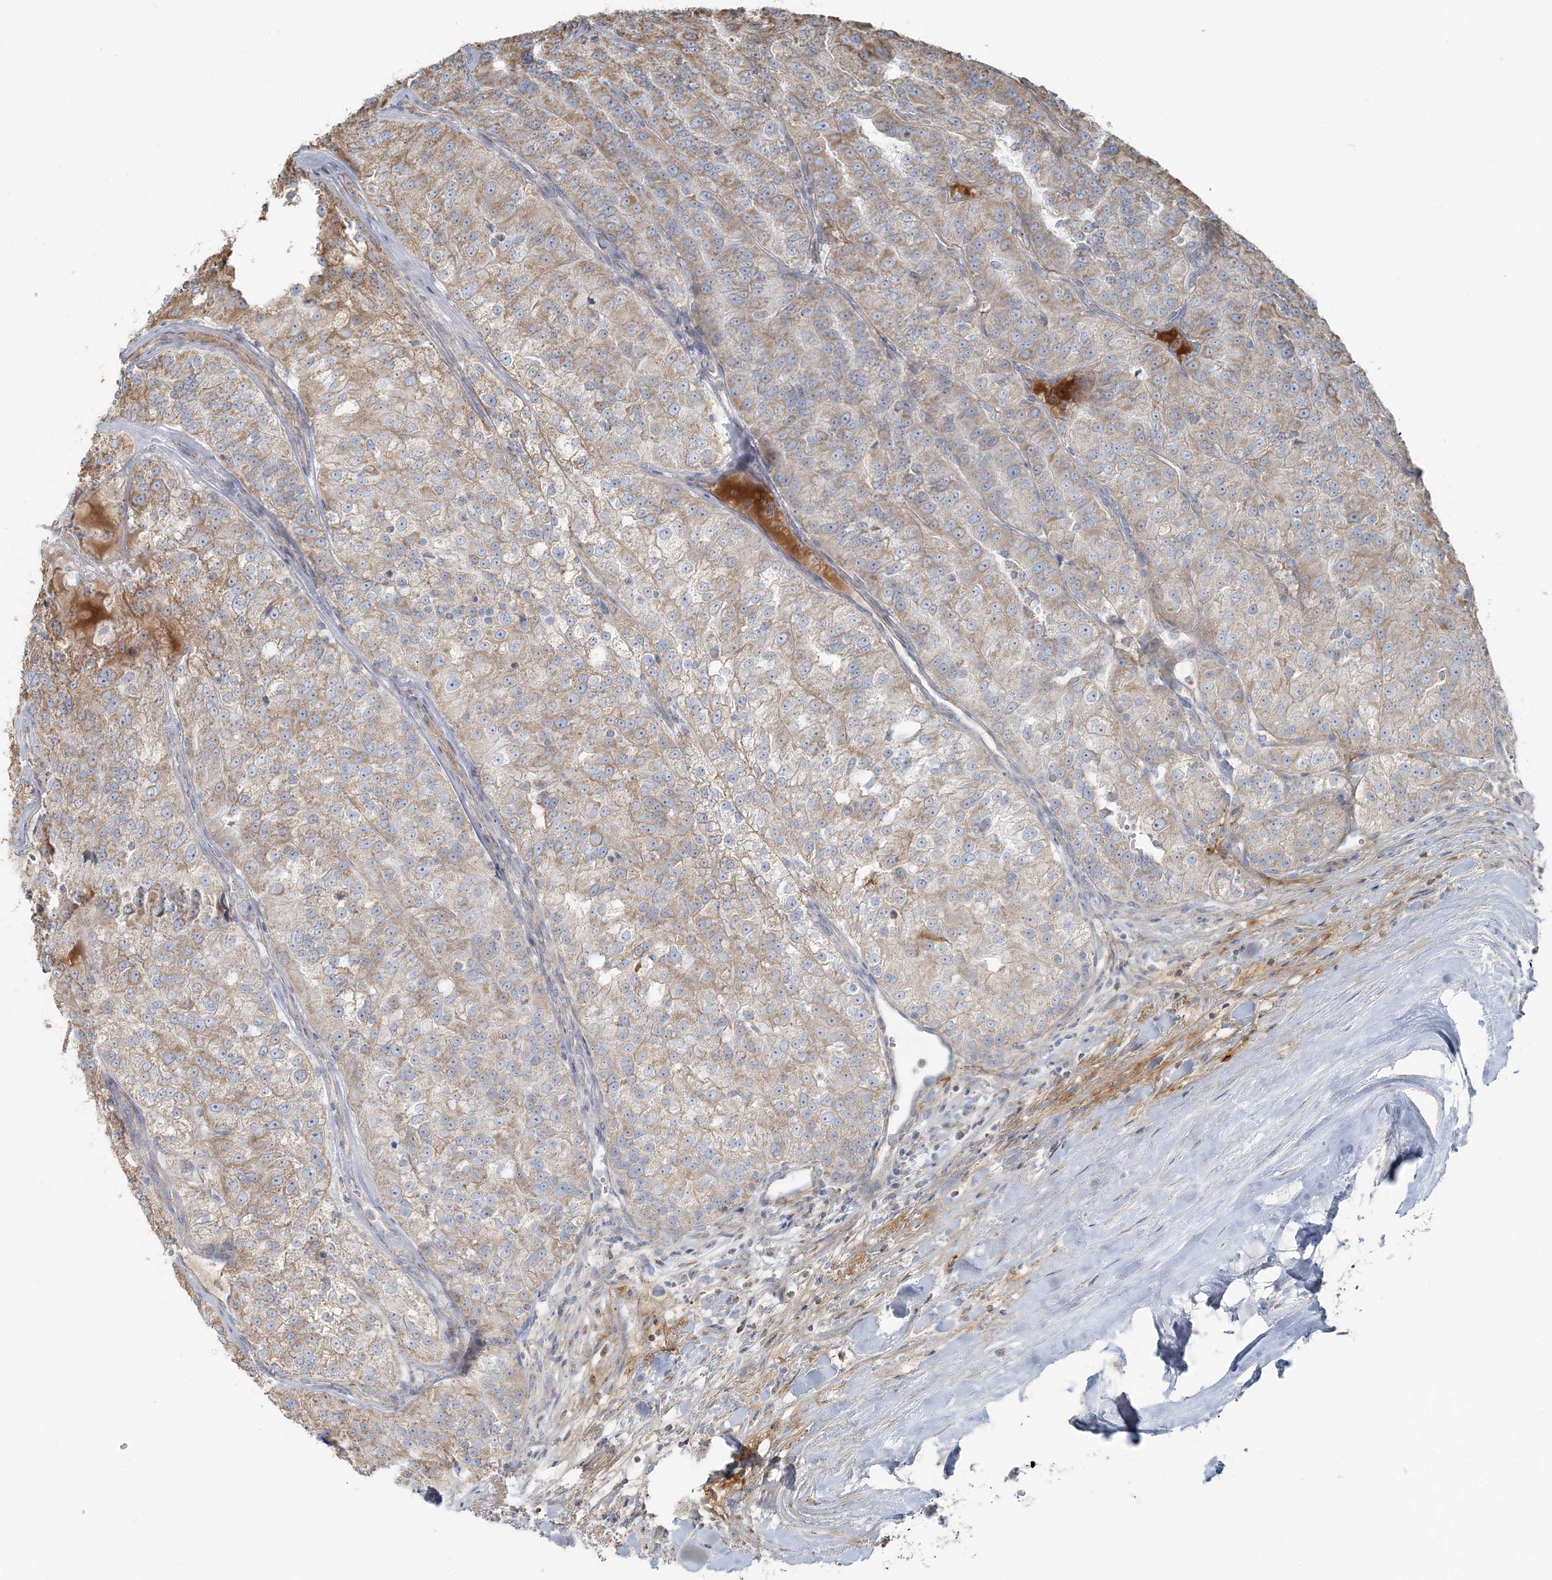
{"staining": {"intensity": "moderate", "quantity": ">75%", "location": "cytoplasmic/membranous"}, "tissue": "renal cancer", "cell_type": "Tumor cells", "image_type": "cancer", "snomed": [{"axis": "morphology", "description": "Adenocarcinoma, NOS"}, {"axis": "topography", "description": "Kidney"}], "caption": "Human renal adenocarcinoma stained for a protein (brown) reveals moderate cytoplasmic/membranous positive positivity in approximately >75% of tumor cells.", "gene": "SLC22A16", "patient": {"sex": "female", "age": 63}}